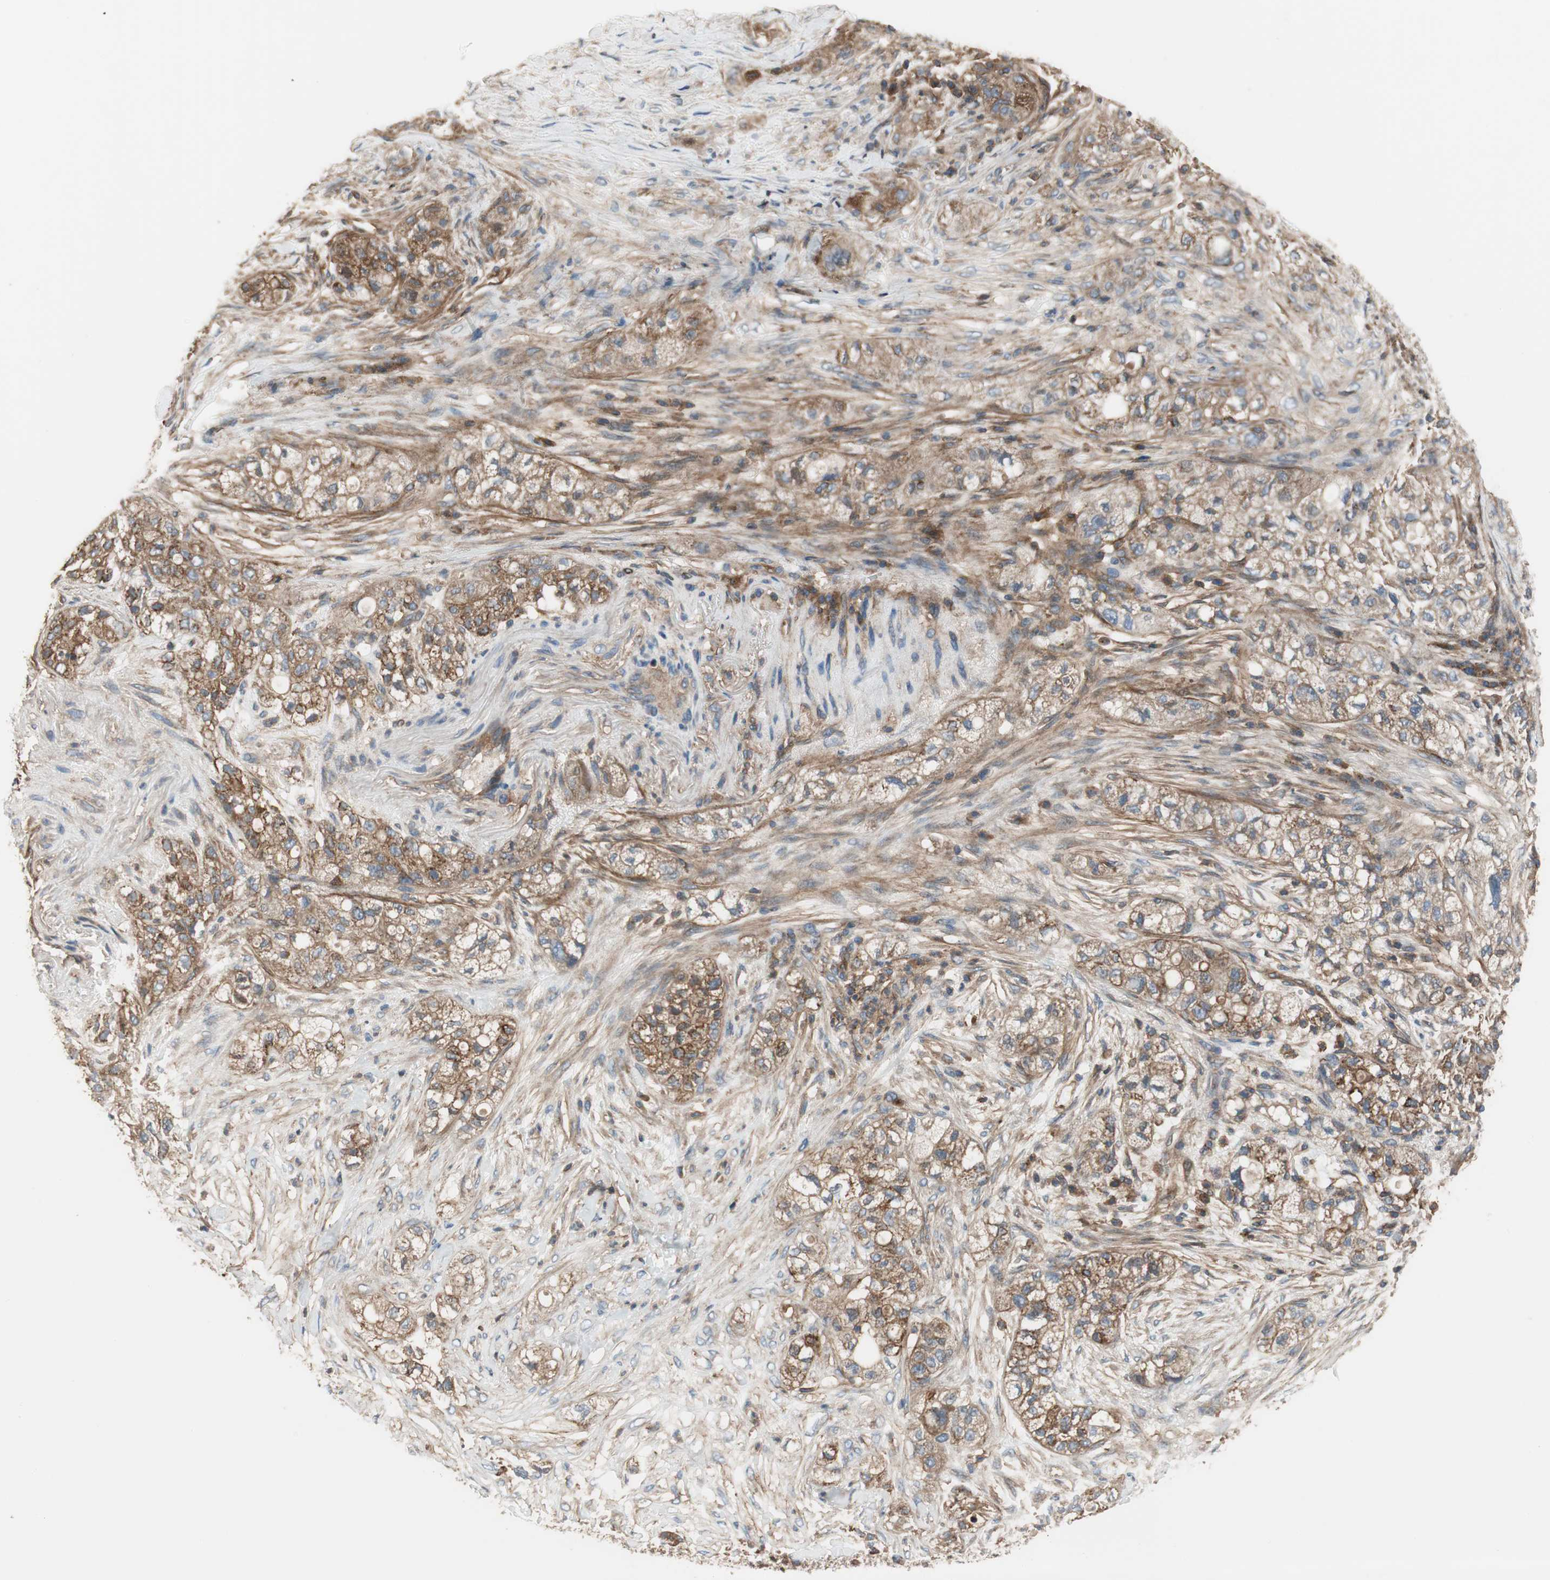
{"staining": {"intensity": "moderate", "quantity": ">75%", "location": "cytoplasmic/membranous"}, "tissue": "pancreatic cancer", "cell_type": "Tumor cells", "image_type": "cancer", "snomed": [{"axis": "morphology", "description": "Adenocarcinoma, NOS"}, {"axis": "topography", "description": "Pancreas"}], "caption": "Pancreatic cancer stained for a protein displays moderate cytoplasmic/membranous positivity in tumor cells.", "gene": "IL1RL1", "patient": {"sex": "female", "age": 78}}